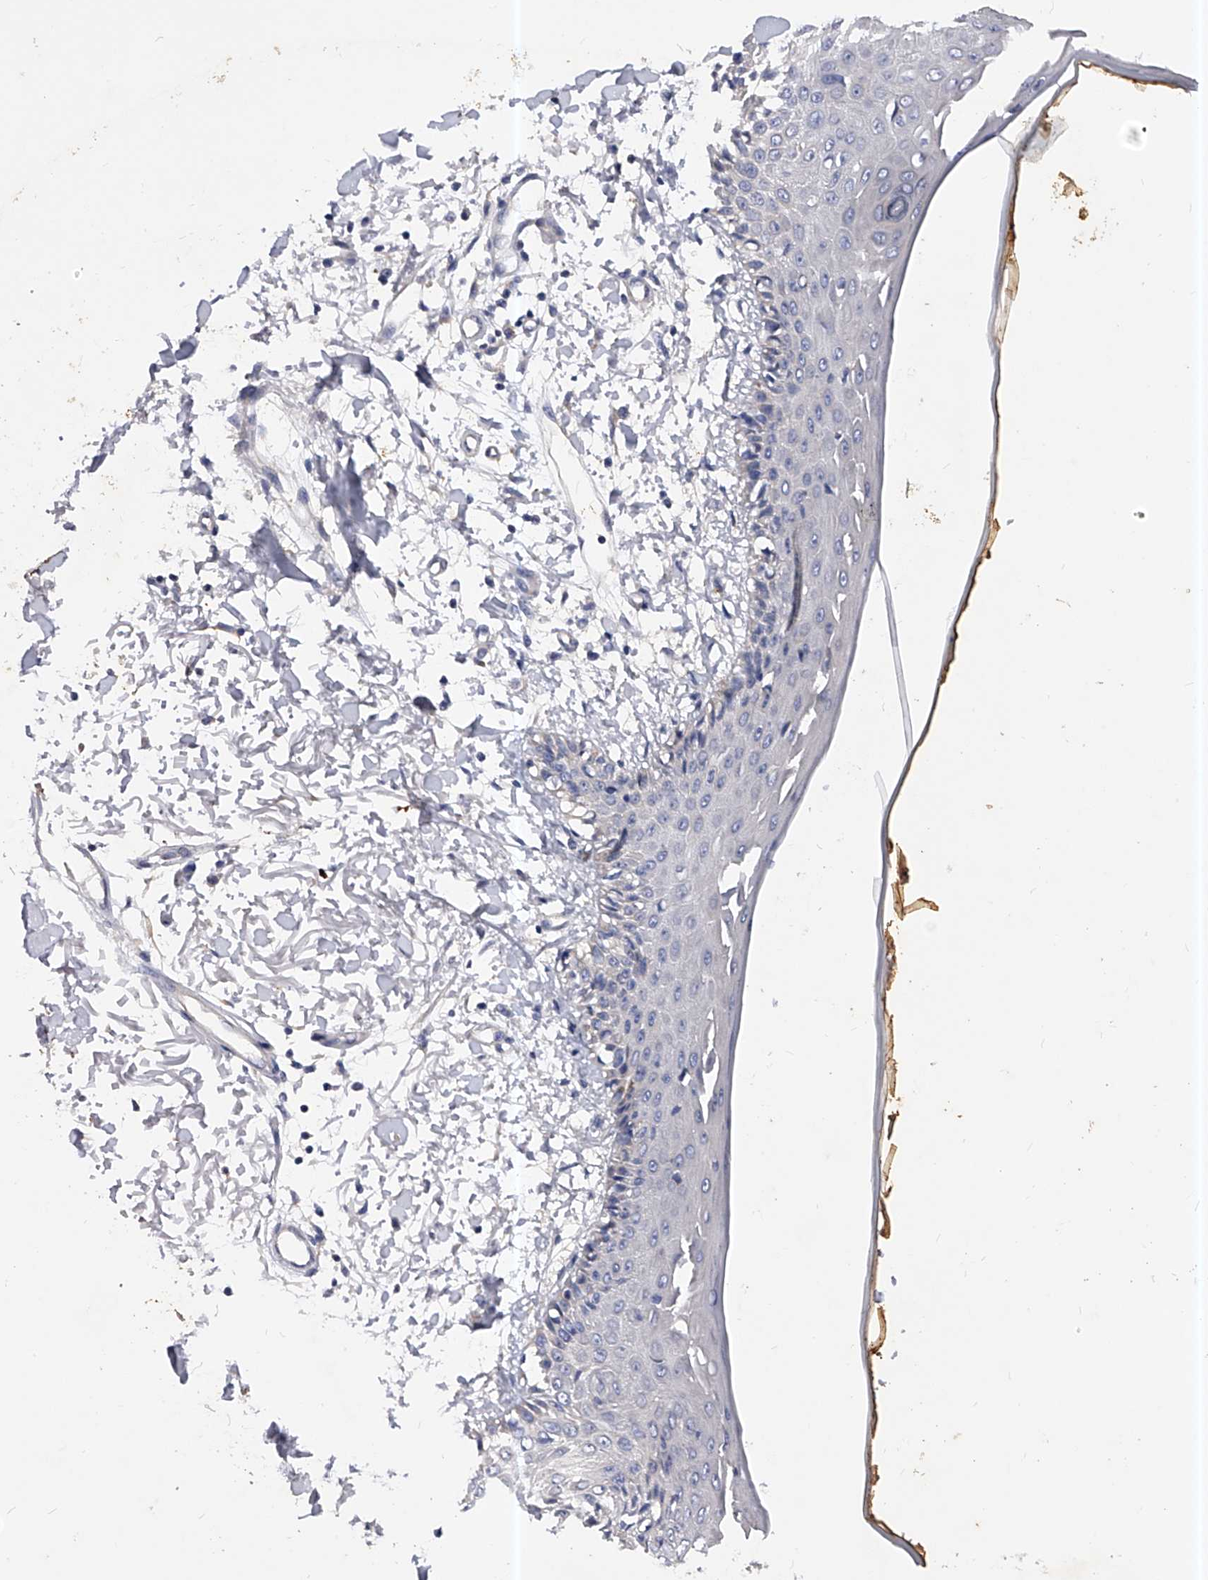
{"staining": {"intensity": "negative", "quantity": "none", "location": "none"}, "tissue": "skin", "cell_type": "Fibroblasts", "image_type": "normal", "snomed": [{"axis": "morphology", "description": "Normal tissue, NOS"}, {"axis": "morphology", "description": "Squamous cell carcinoma, NOS"}, {"axis": "topography", "description": "Skin"}, {"axis": "topography", "description": "Peripheral nerve tissue"}], "caption": "Skin was stained to show a protein in brown. There is no significant expression in fibroblasts. Nuclei are stained in blue.", "gene": "PPP5C", "patient": {"sex": "male", "age": 83}}